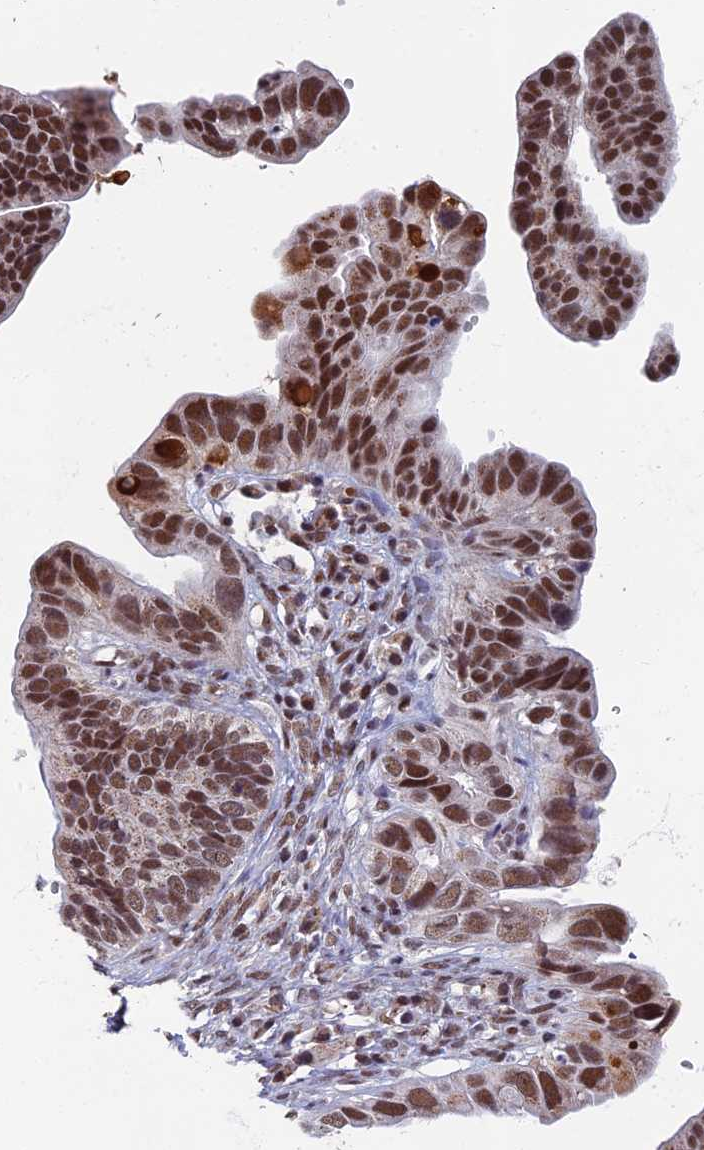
{"staining": {"intensity": "moderate", "quantity": ">75%", "location": "nuclear"}, "tissue": "ovarian cancer", "cell_type": "Tumor cells", "image_type": "cancer", "snomed": [{"axis": "morphology", "description": "Cystadenocarcinoma, serous, NOS"}, {"axis": "topography", "description": "Ovary"}], "caption": "Protein analysis of ovarian cancer (serous cystadenocarcinoma) tissue reveals moderate nuclear expression in approximately >75% of tumor cells. (Brightfield microscopy of DAB IHC at high magnification).", "gene": "TAF13", "patient": {"sex": "female", "age": 56}}